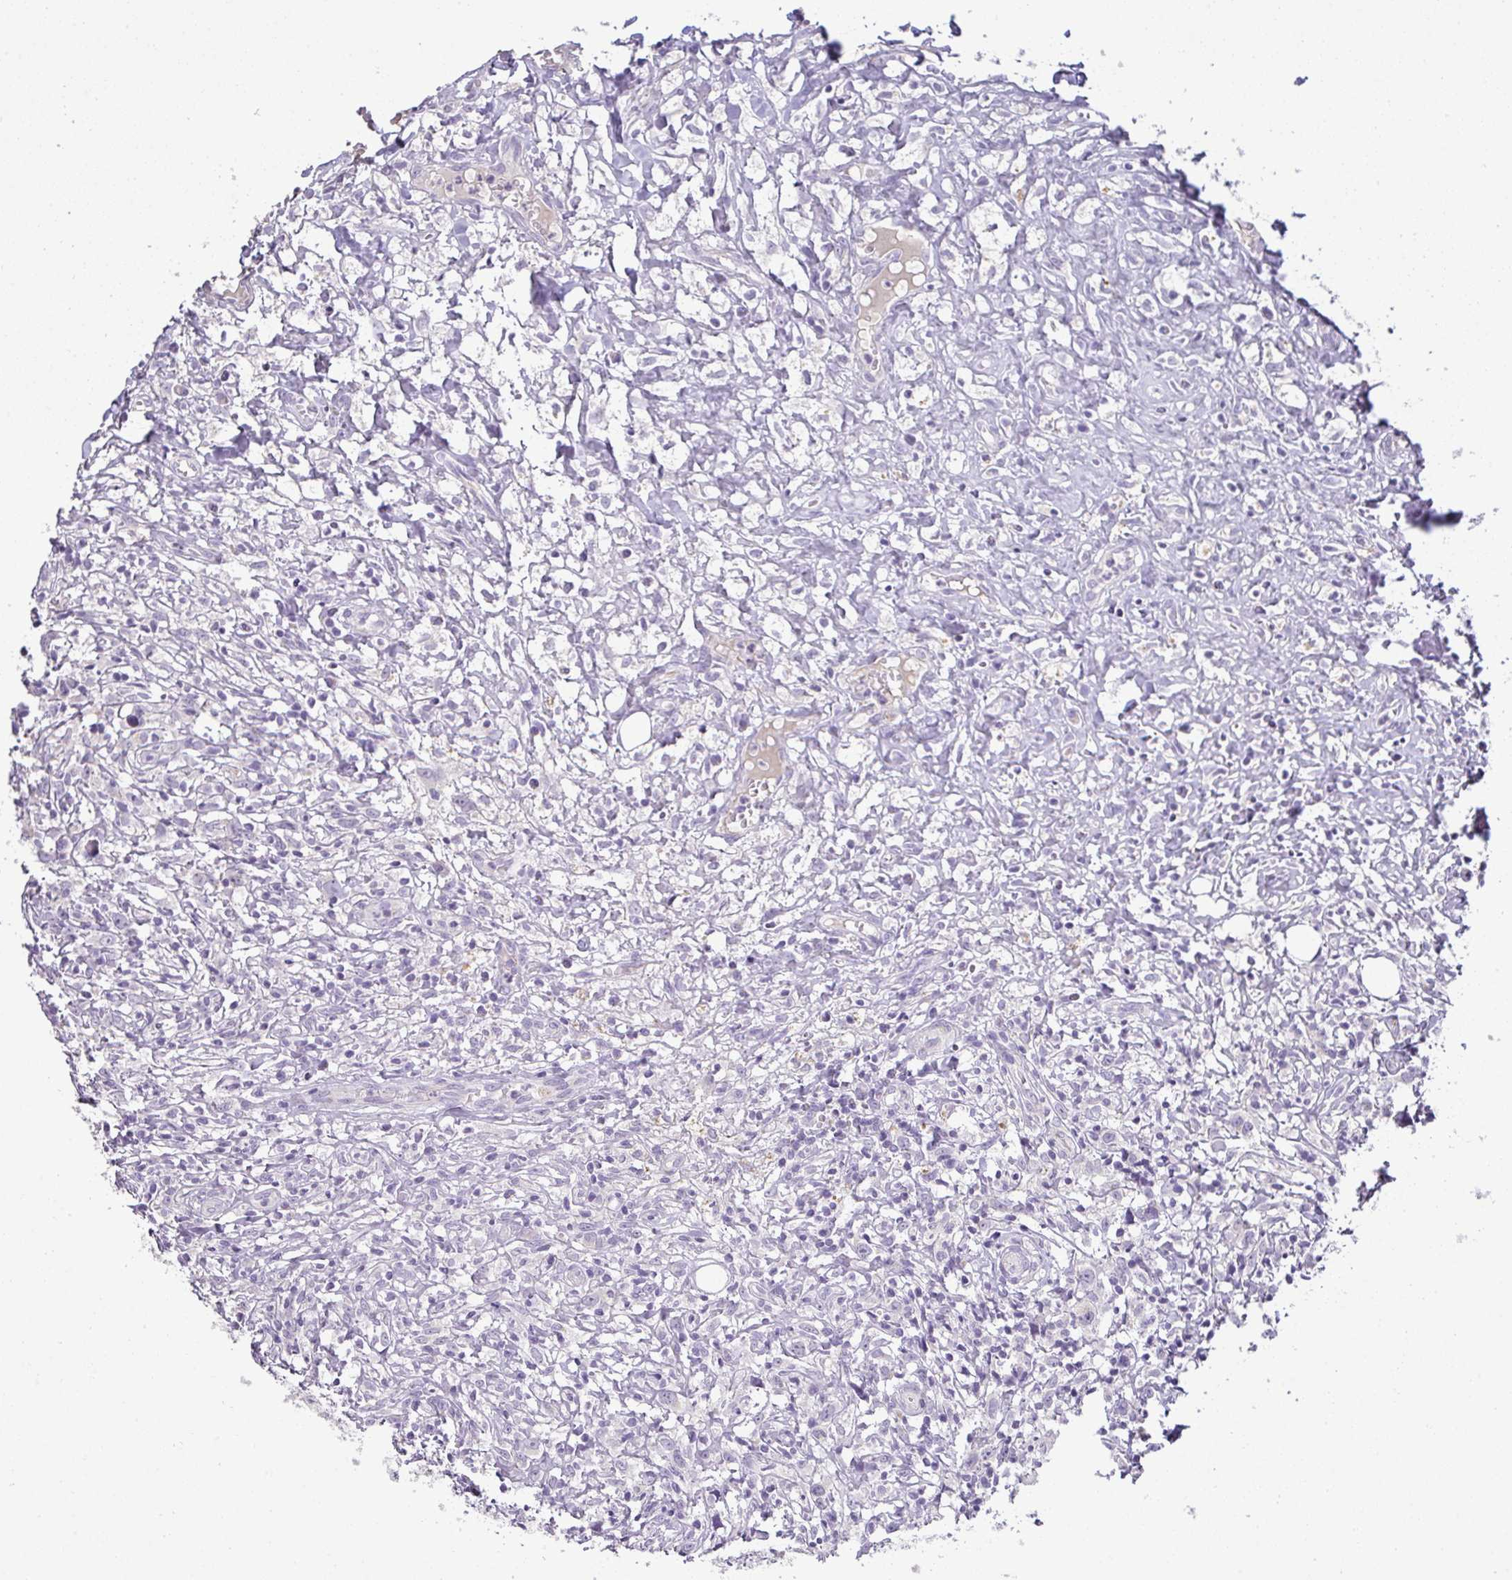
{"staining": {"intensity": "negative", "quantity": "none", "location": "none"}, "tissue": "lymphoma", "cell_type": "Tumor cells", "image_type": "cancer", "snomed": [{"axis": "morphology", "description": "Hodgkin's disease, NOS"}, {"axis": "topography", "description": "No Tissue"}], "caption": "Immunohistochemistry (IHC) of Hodgkin's disease shows no expression in tumor cells.", "gene": "CMPK1", "patient": {"sex": "female", "age": 21}}